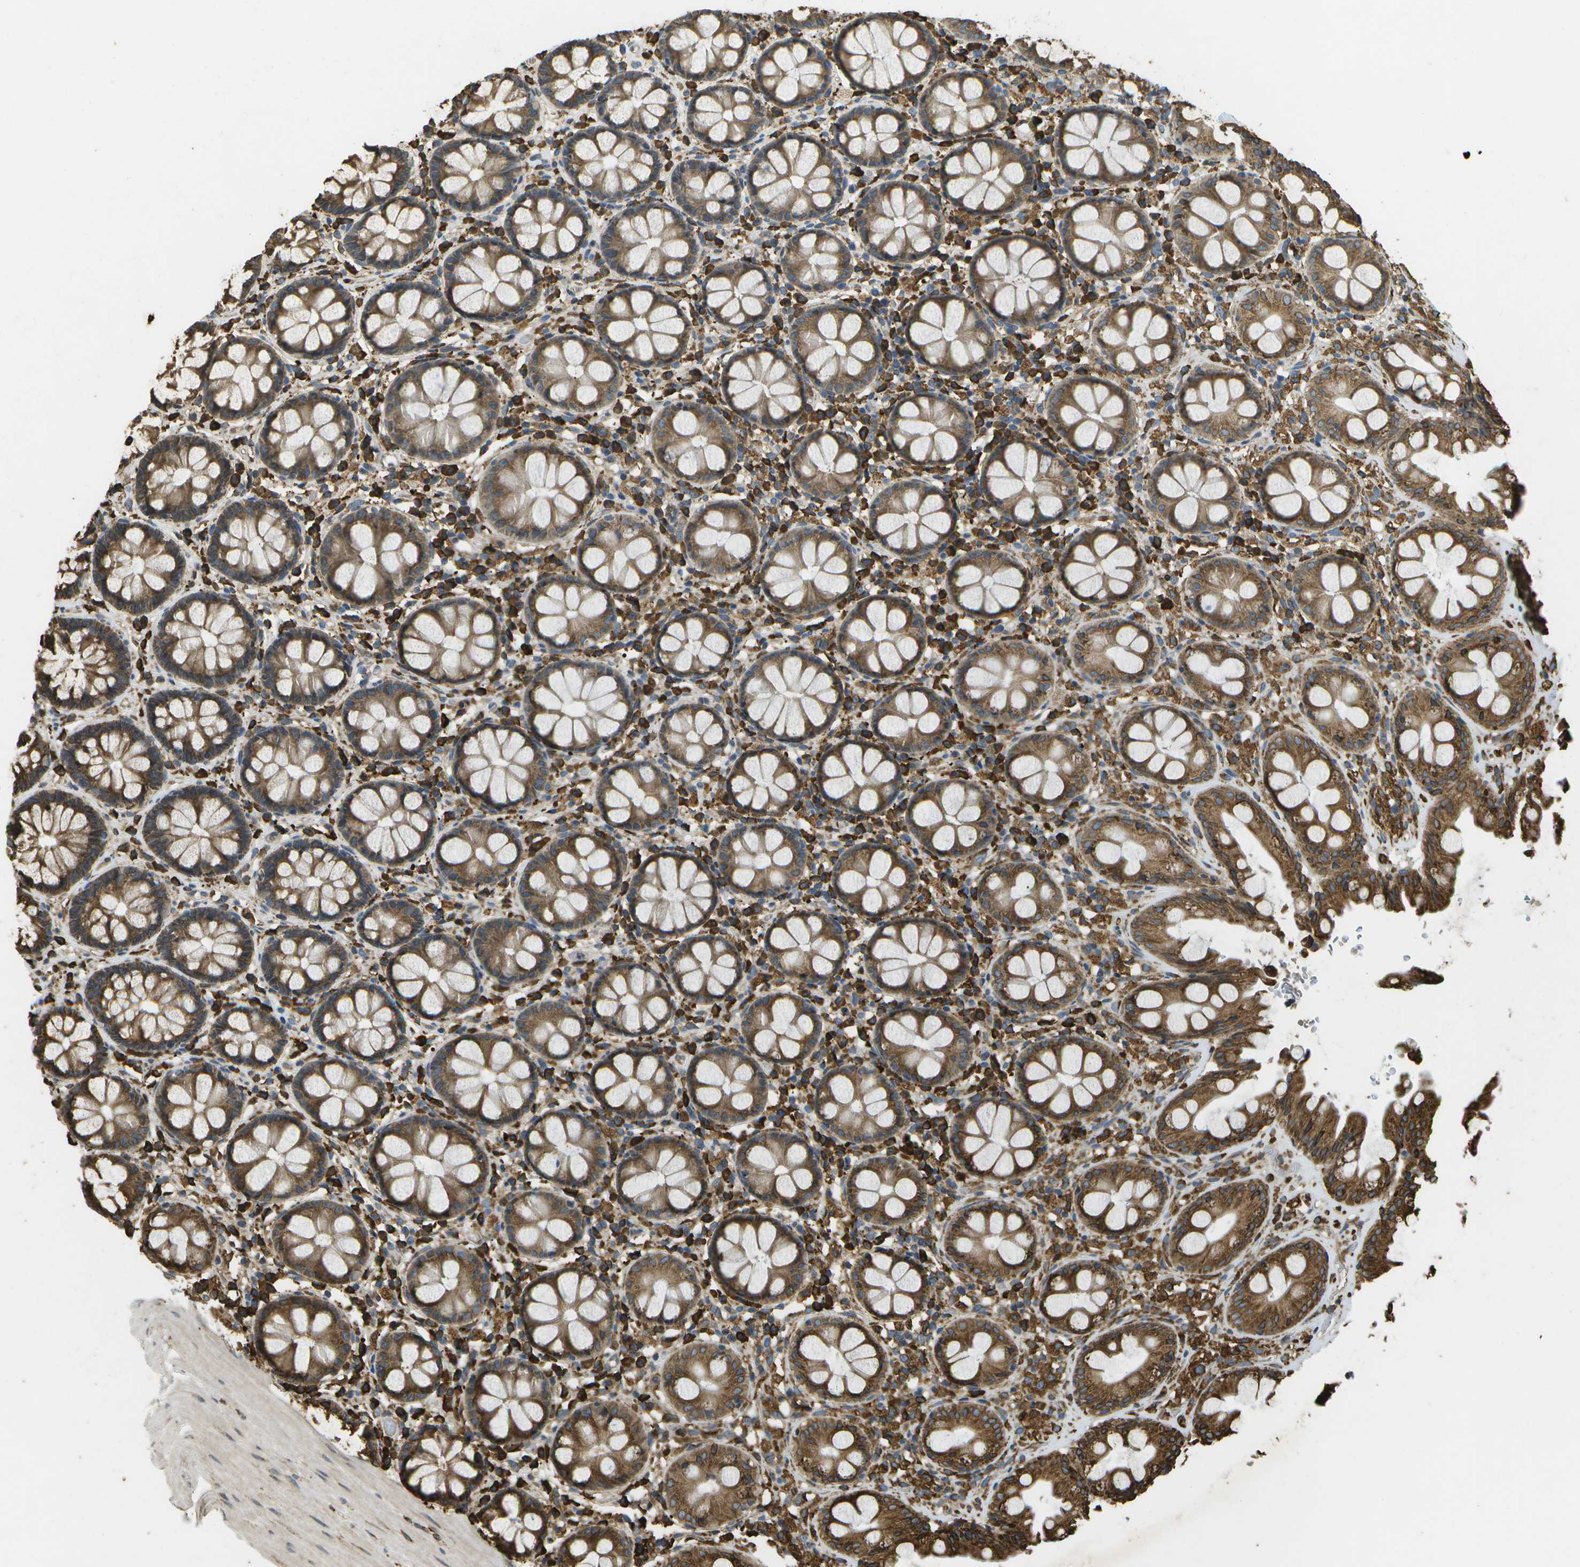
{"staining": {"intensity": "strong", "quantity": ">75%", "location": "cytoplasmic/membranous"}, "tissue": "rectum", "cell_type": "Glandular cells", "image_type": "normal", "snomed": [{"axis": "morphology", "description": "Normal tissue, NOS"}, {"axis": "topography", "description": "Rectum"}], "caption": "This image exhibits immunohistochemistry staining of benign rectum, with high strong cytoplasmic/membranous staining in about >75% of glandular cells.", "gene": "PDIA4", "patient": {"sex": "male", "age": 64}}